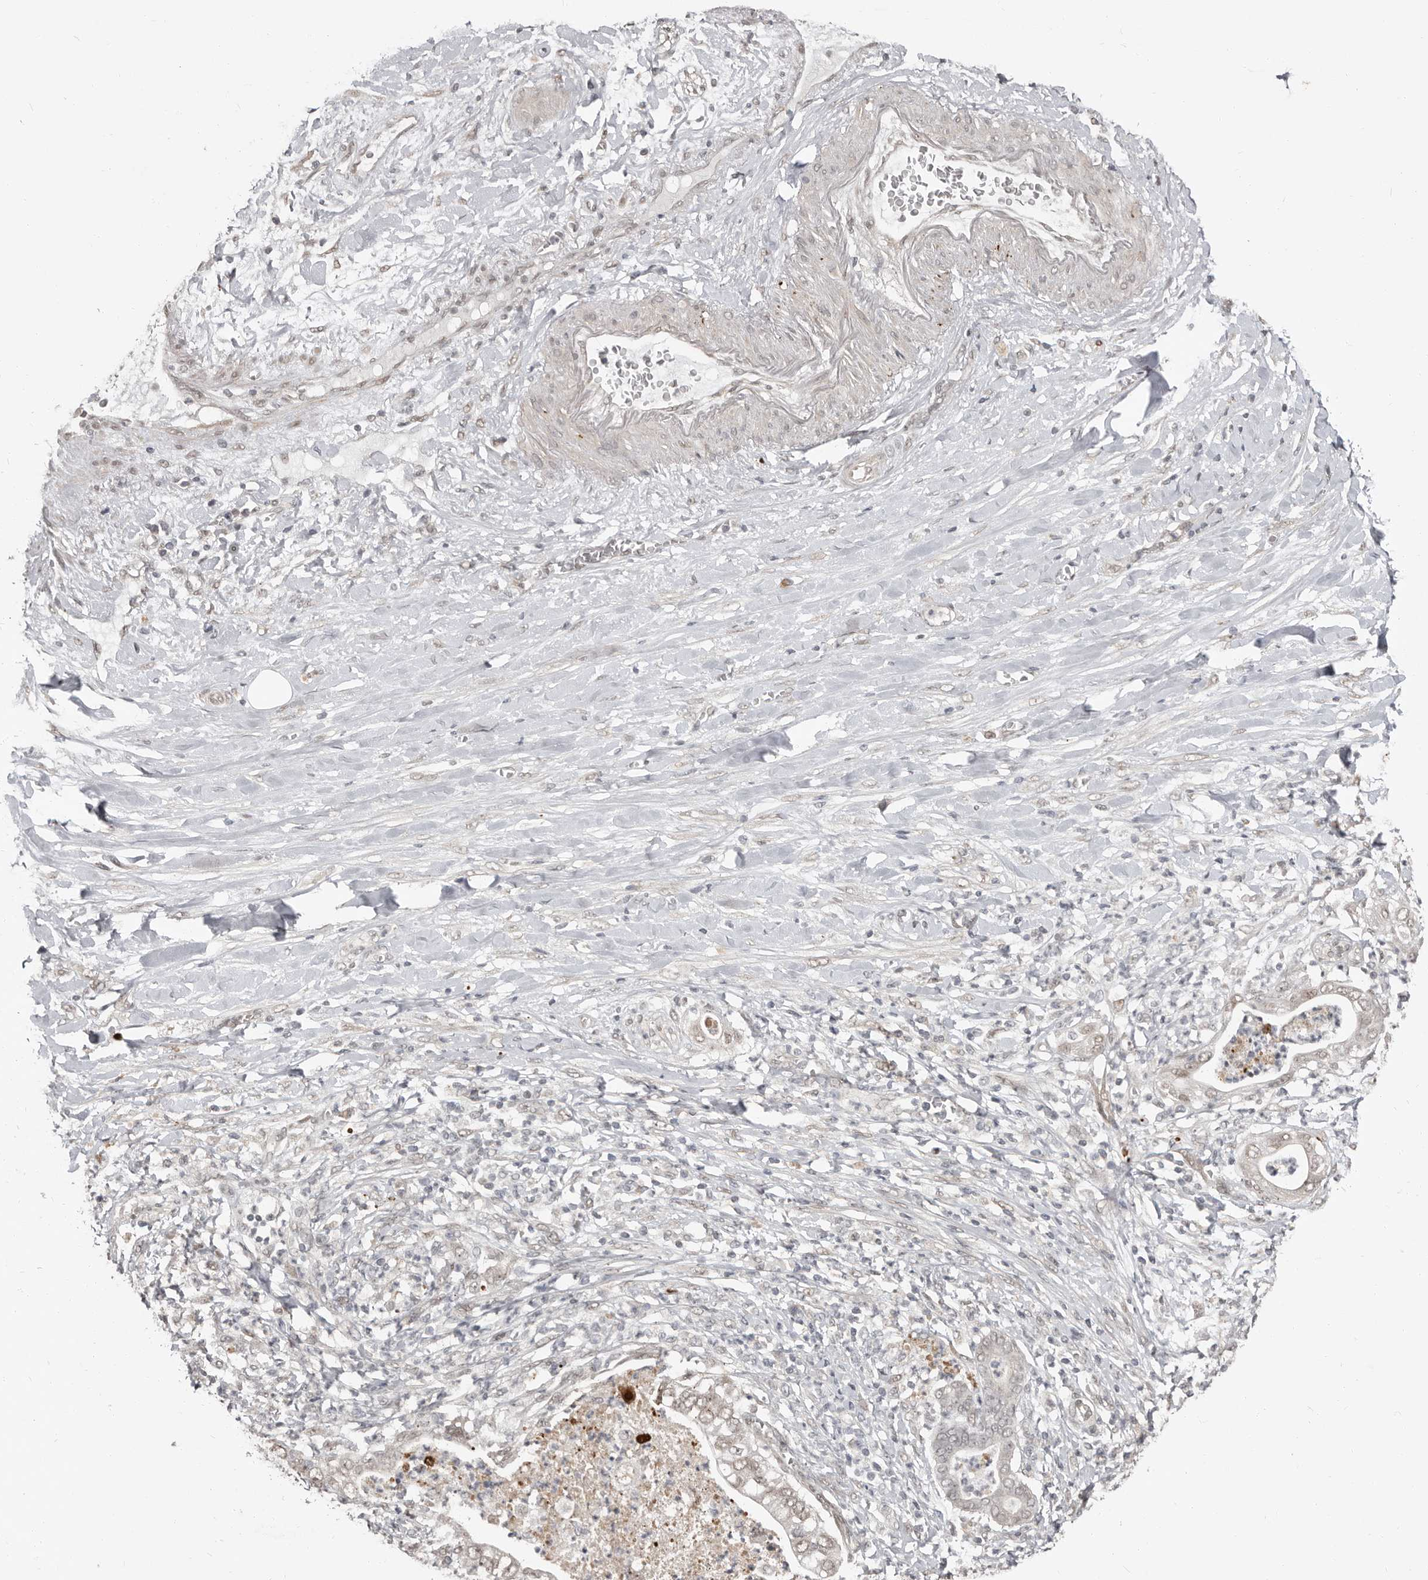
{"staining": {"intensity": "moderate", "quantity": "<25%", "location": "cytoplasmic/membranous,nuclear"}, "tissue": "pancreatic cancer", "cell_type": "Tumor cells", "image_type": "cancer", "snomed": [{"axis": "morphology", "description": "Adenocarcinoma, NOS"}, {"axis": "topography", "description": "Pancreas"}], "caption": "Immunohistochemistry image of pancreatic cancer (adenocarcinoma) stained for a protein (brown), which demonstrates low levels of moderate cytoplasmic/membranous and nuclear positivity in approximately <25% of tumor cells.", "gene": "APOL6", "patient": {"sex": "female", "age": 78}}